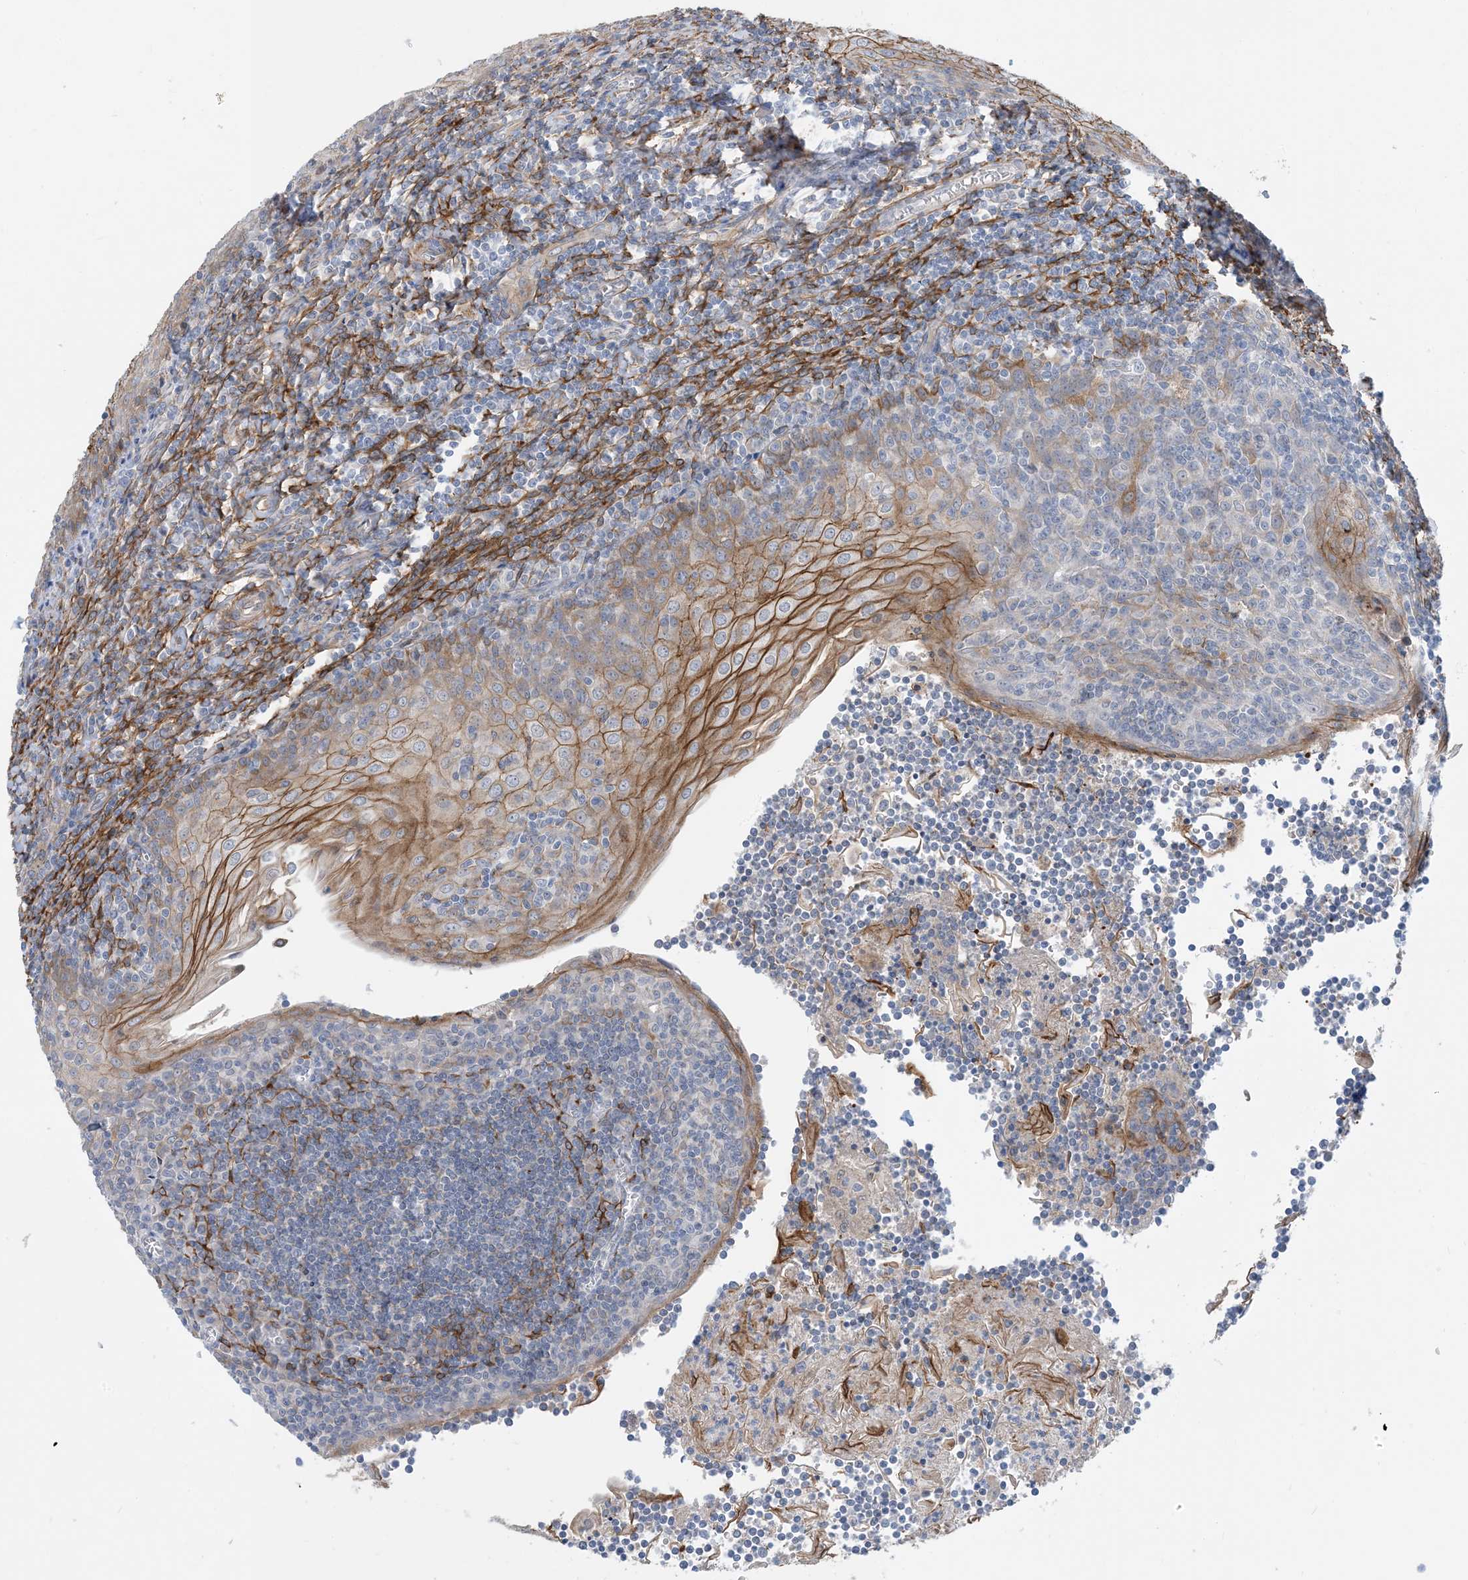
{"staining": {"intensity": "negative", "quantity": "none", "location": "none"}, "tissue": "tonsil", "cell_type": "Germinal center cells", "image_type": "normal", "snomed": [{"axis": "morphology", "description": "Normal tissue, NOS"}, {"axis": "topography", "description": "Tonsil"}], "caption": "The photomicrograph exhibits no staining of germinal center cells in normal tonsil.", "gene": "EIF2A", "patient": {"sex": "male", "age": 27}}